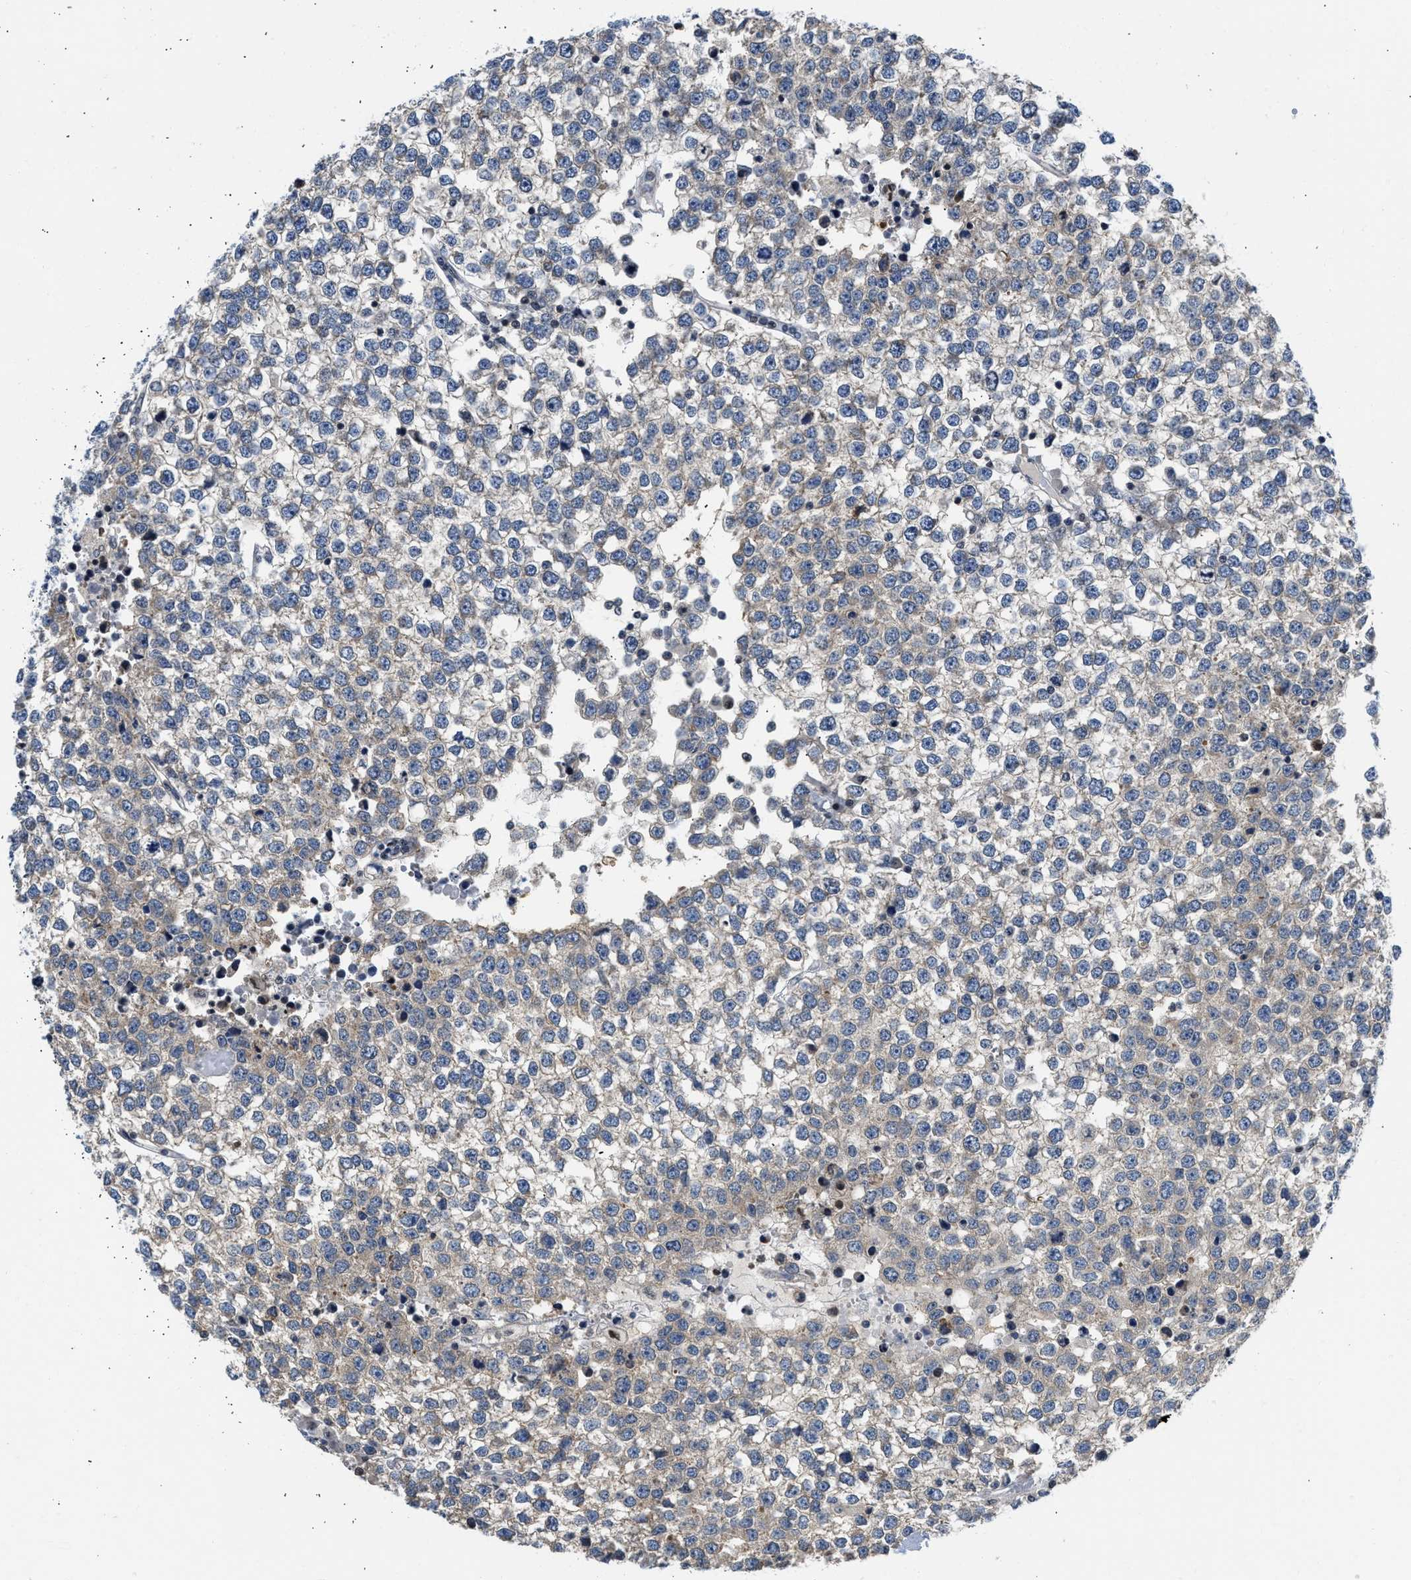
{"staining": {"intensity": "weak", "quantity": "25%-75%", "location": "cytoplasmic/membranous"}, "tissue": "testis cancer", "cell_type": "Tumor cells", "image_type": "cancer", "snomed": [{"axis": "morphology", "description": "Seminoma, NOS"}, {"axis": "topography", "description": "Testis"}], "caption": "Weak cytoplasmic/membranous positivity for a protein is appreciated in approximately 25%-75% of tumor cells of testis cancer (seminoma) using IHC.", "gene": "OLIG3", "patient": {"sex": "male", "age": 65}}